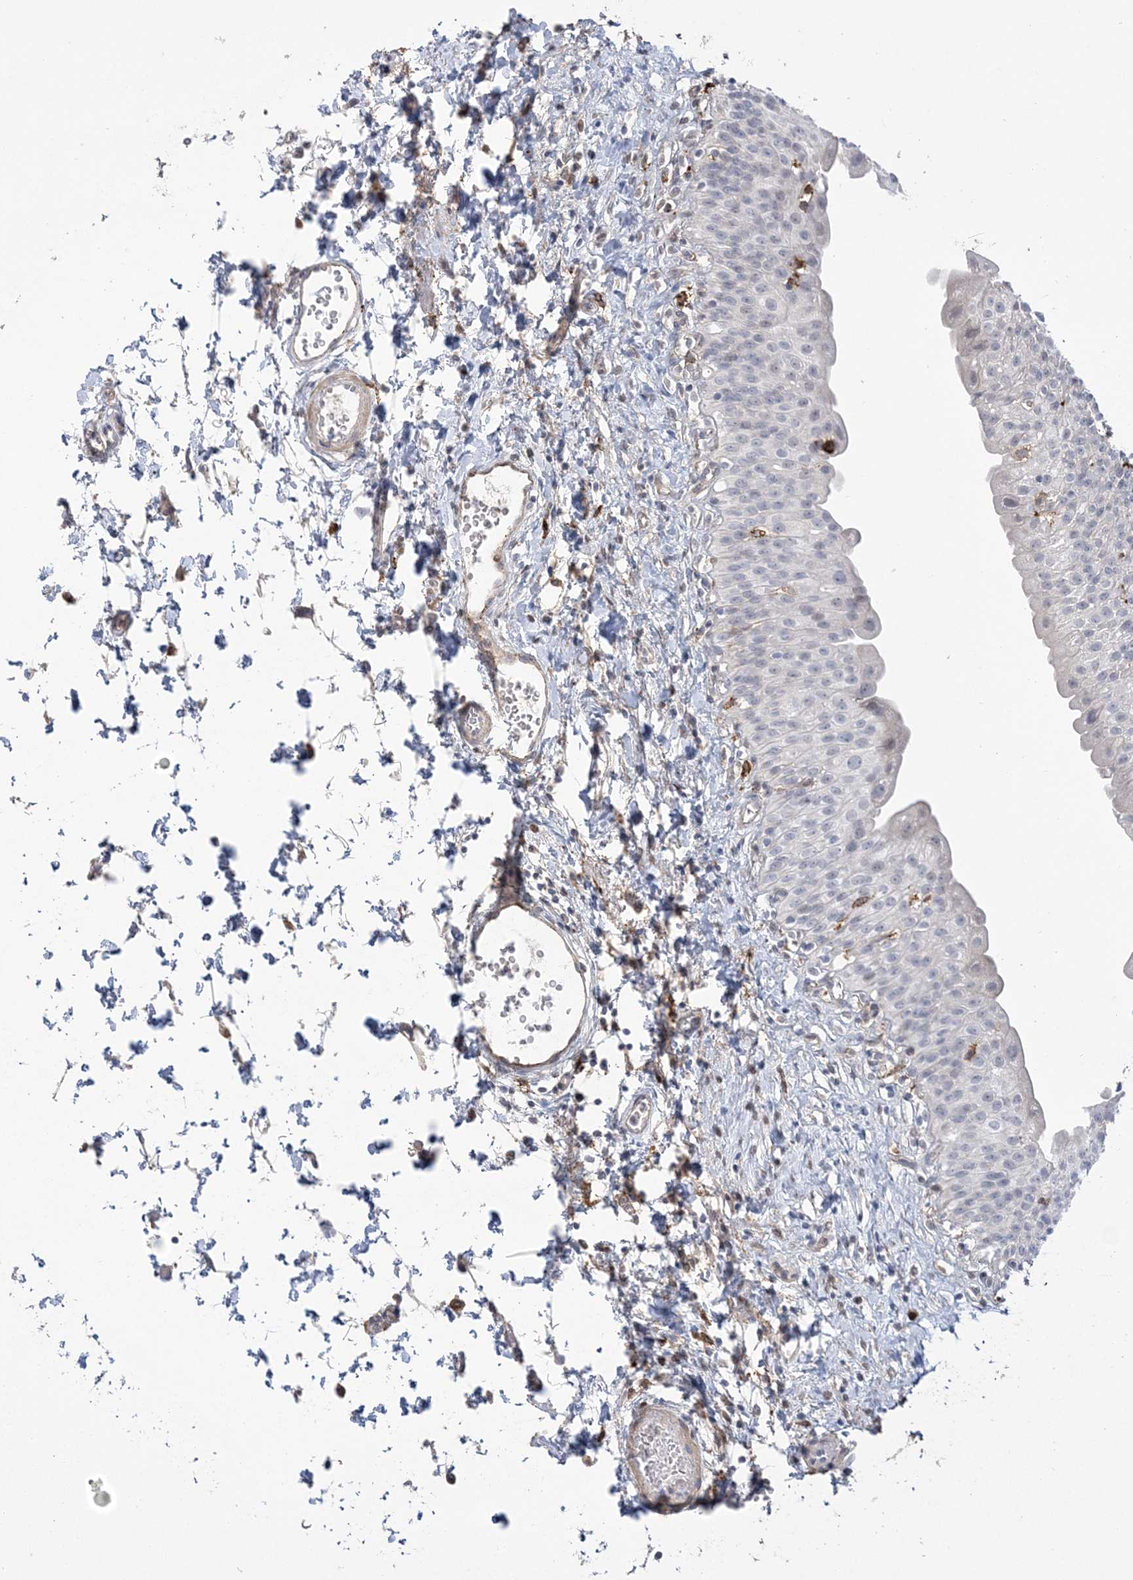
{"staining": {"intensity": "negative", "quantity": "none", "location": "none"}, "tissue": "urinary bladder", "cell_type": "Urothelial cells", "image_type": "normal", "snomed": [{"axis": "morphology", "description": "Normal tissue, NOS"}, {"axis": "topography", "description": "Urinary bladder"}], "caption": "This is a image of immunohistochemistry (IHC) staining of normal urinary bladder, which shows no positivity in urothelial cells.", "gene": "HAAO", "patient": {"sex": "male", "age": 51}}